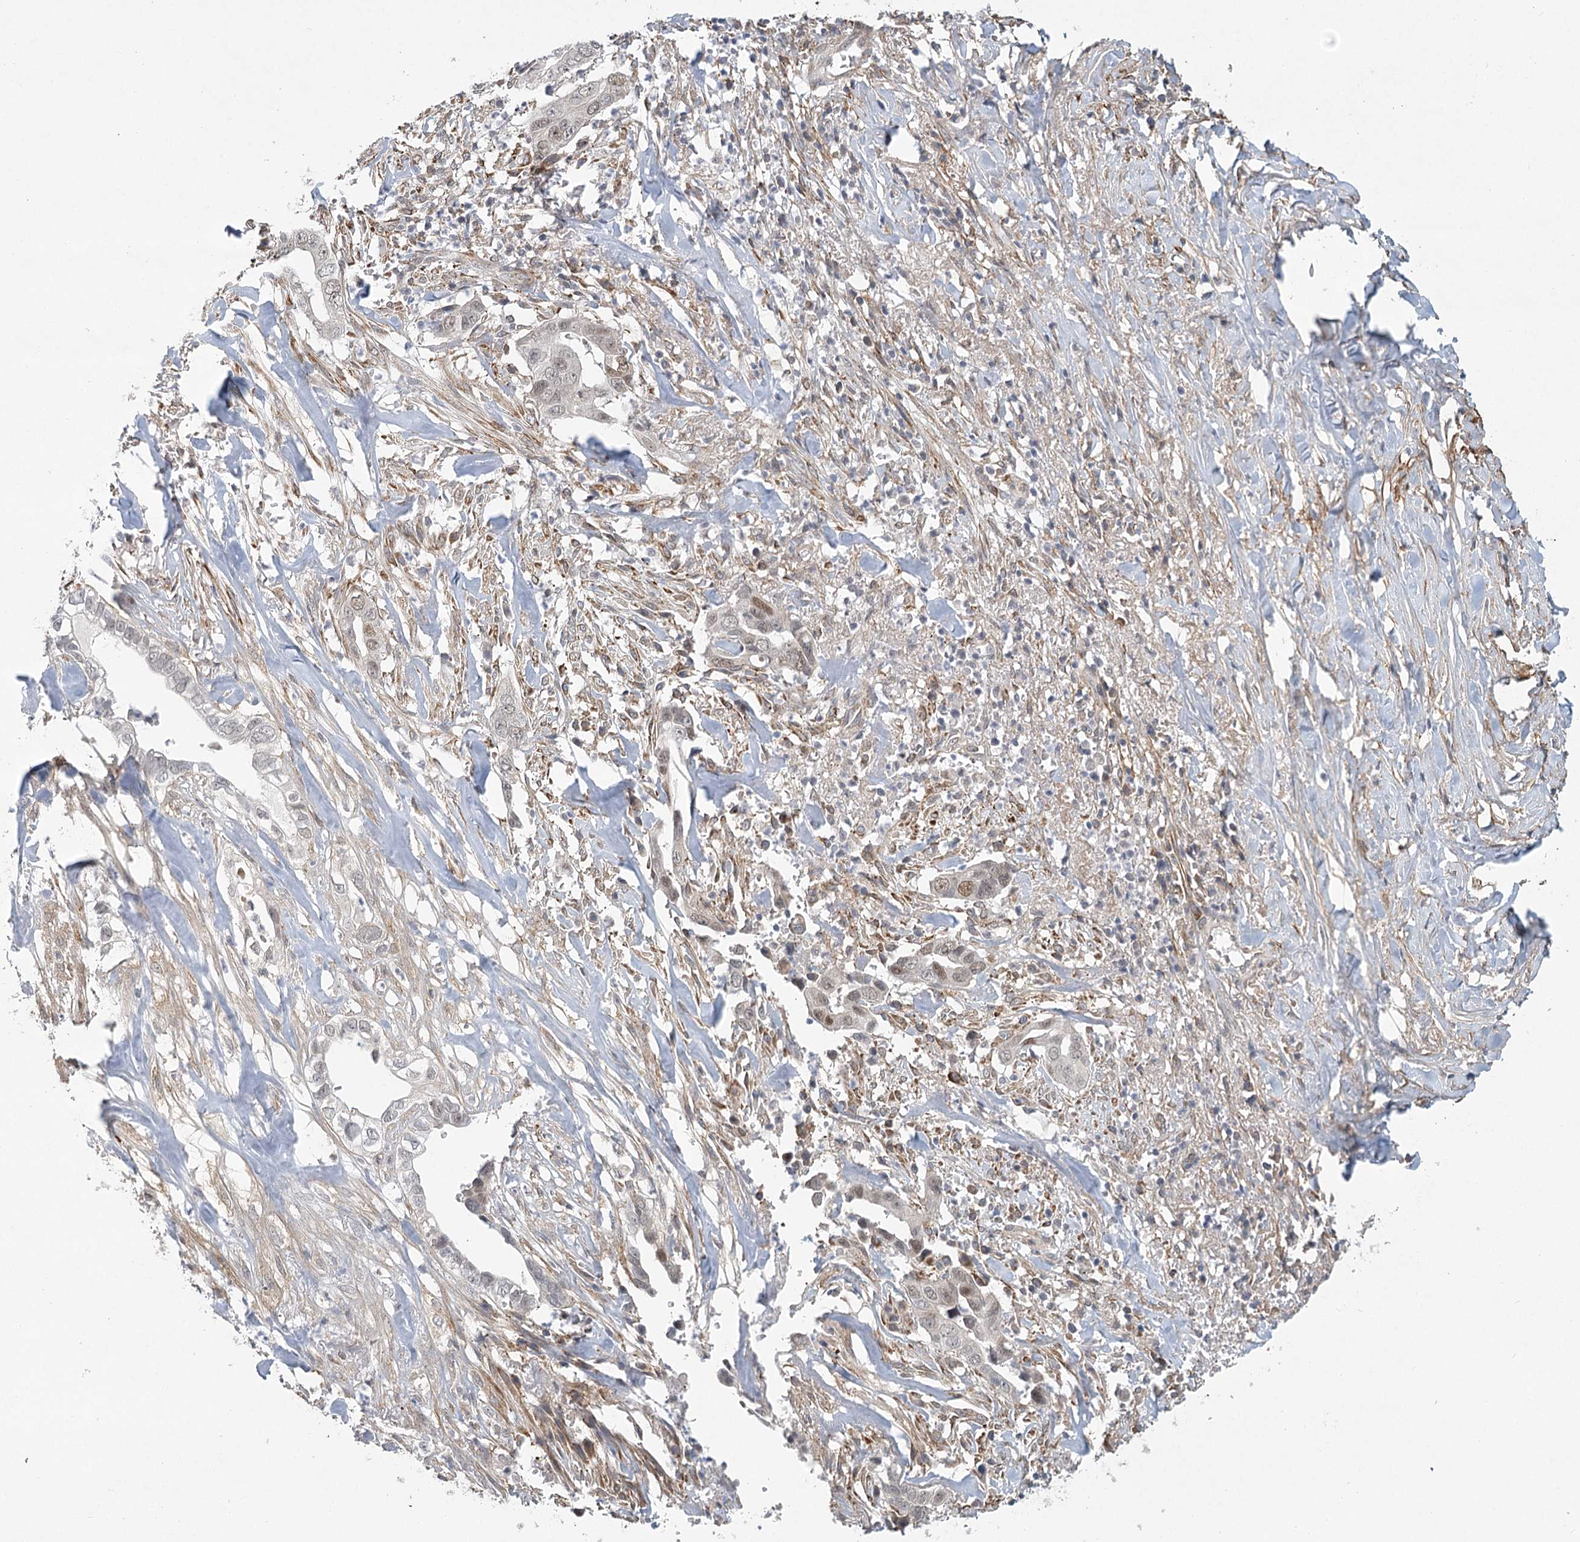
{"staining": {"intensity": "negative", "quantity": "none", "location": "none"}, "tissue": "liver cancer", "cell_type": "Tumor cells", "image_type": "cancer", "snomed": [{"axis": "morphology", "description": "Cholangiocarcinoma"}, {"axis": "topography", "description": "Liver"}], "caption": "DAB immunohistochemical staining of human liver cancer demonstrates no significant expression in tumor cells.", "gene": "MED28", "patient": {"sex": "female", "age": 79}}